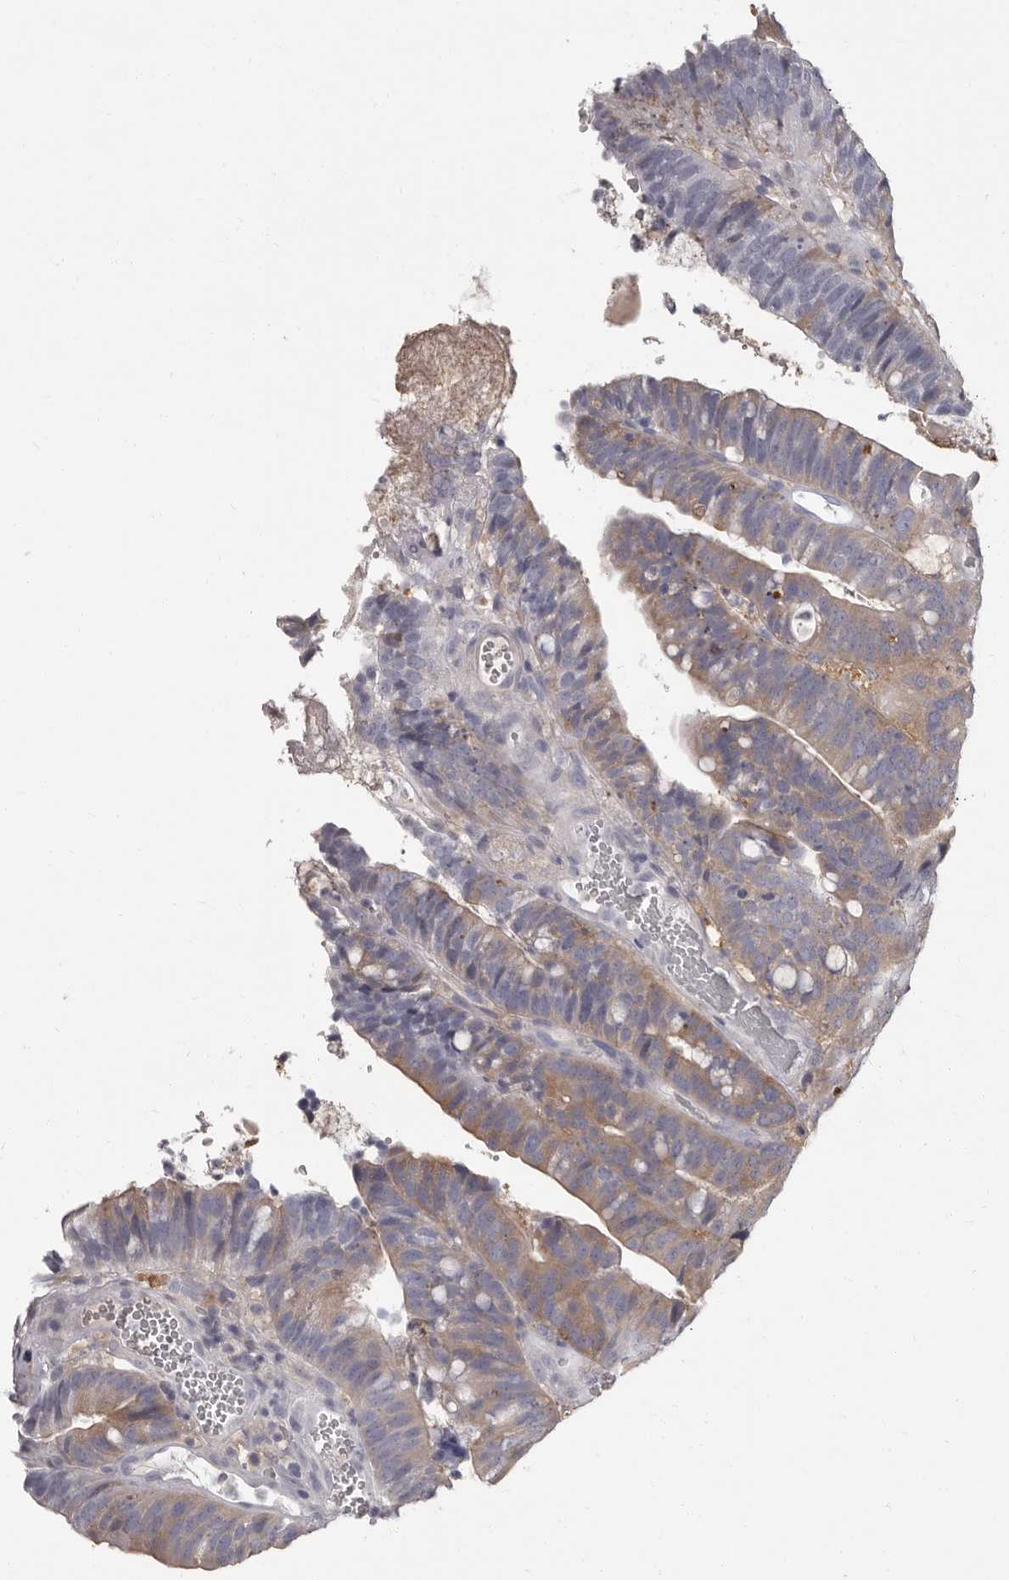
{"staining": {"intensity": "moderate", "quantity": "<25%", "location": "cytoplasmic/membranous"}, "tissue": "colorectal cancer", "cell_type": "Tumor cells", "image_type": "cancer", "snomed": [{"axis": "morphology", "description": "Adenocarcinoma, NOS"}, {"axis": "topography", "description": "Colon"}], "caption": "A micrograph of human colorectal cancer stained for a protein shows moderate cytoplasmic/membranous brown staining in tumor cells.", "gene": "APEH", "patient": {"sex": "female", "age": 66}}